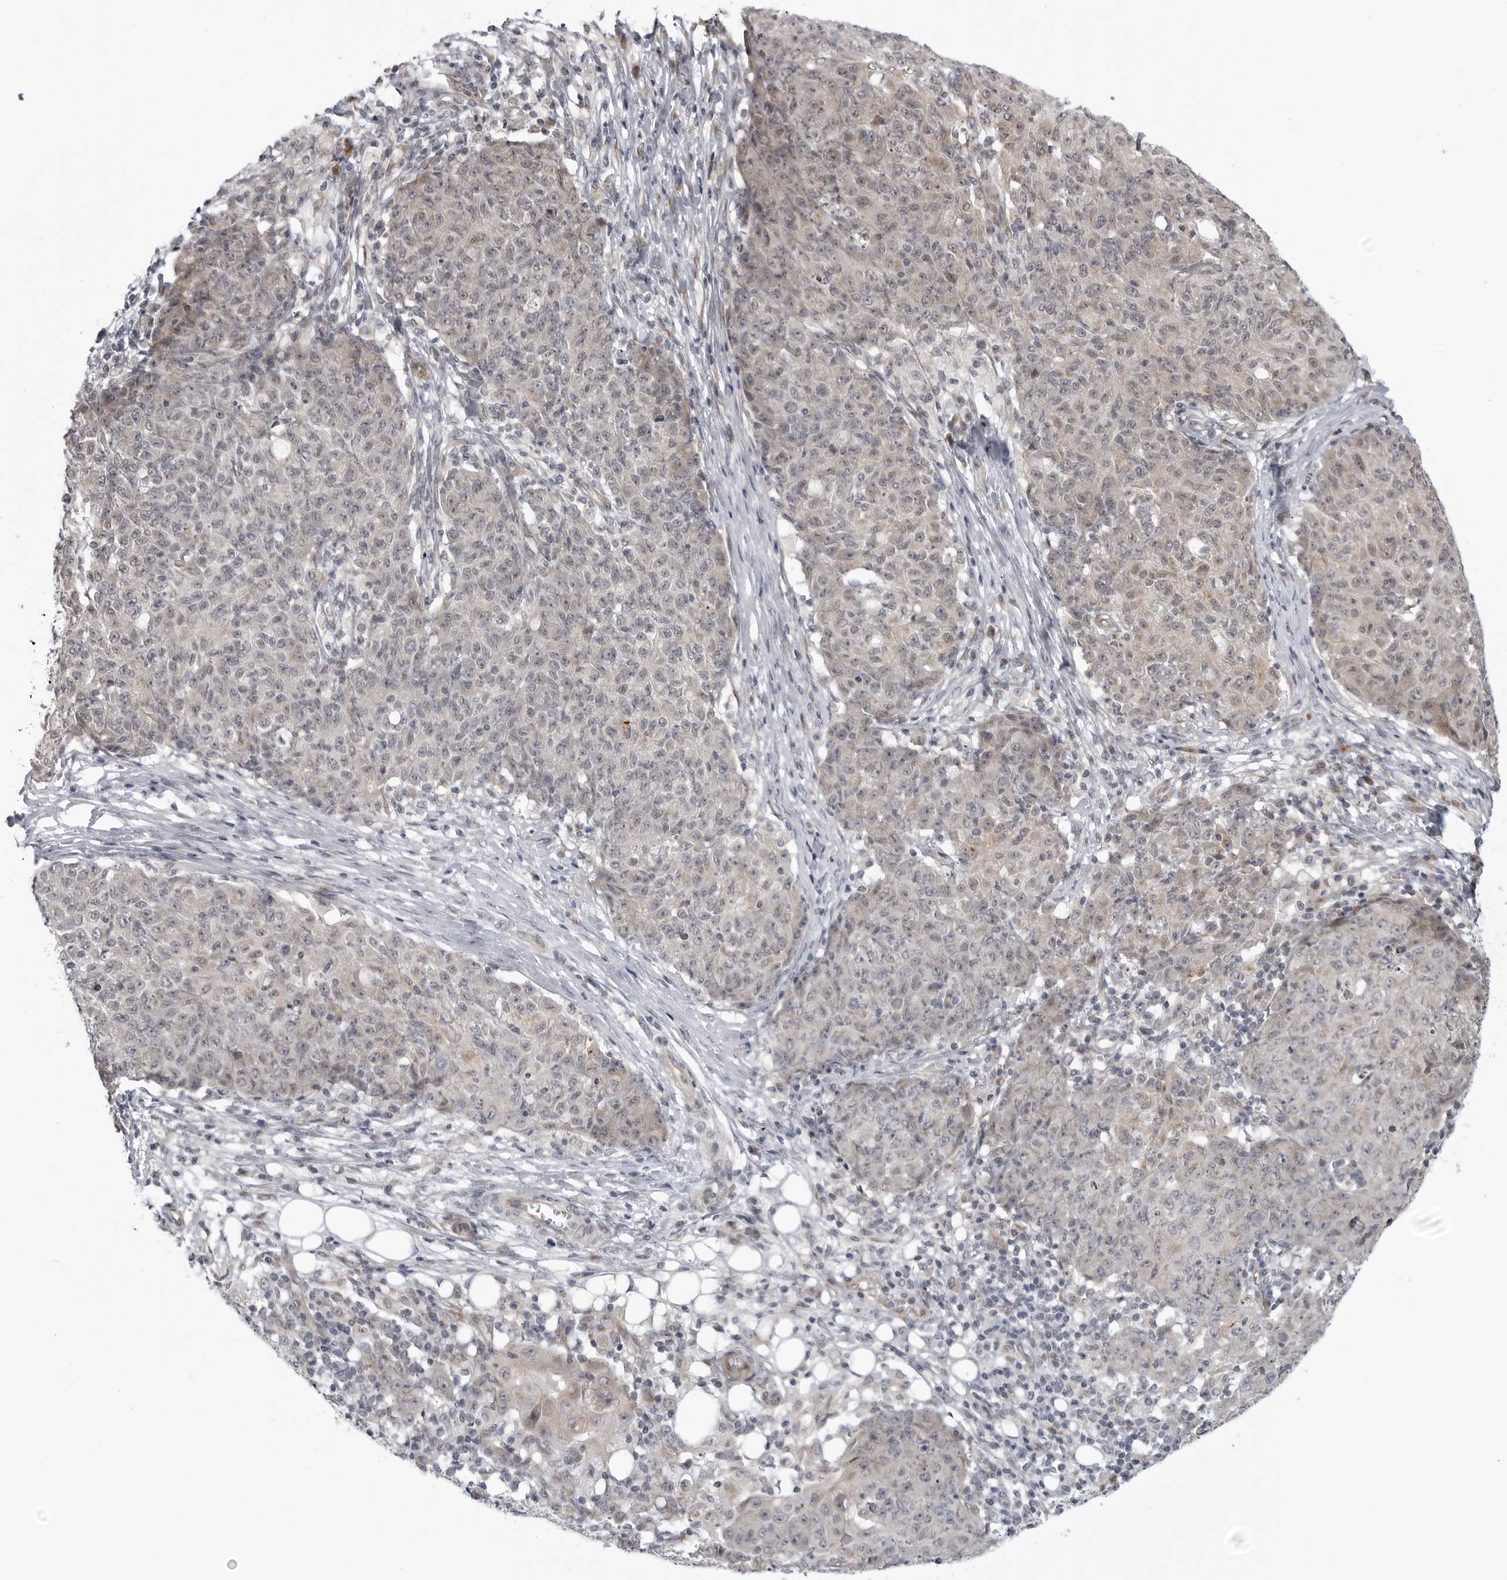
{"staining": {"intensity": "negative", "quantity": "none", "location": "none"}, "tissue": "ovarian cancer", "cell_type": "Tumor cells", "image_type": "cancer", "snomed": [{"axis": "morphology", "description": "Carcinoma, endometroid"}, {"axis": "topography", "description": "Ovary"}], "caption": "This is a image of IHC staining of endometroid carcinoma (ovarian), which shows no staining in tumor cells.", "gene": "LRRC45", "patient": {"sex": "female", "age": 42}}